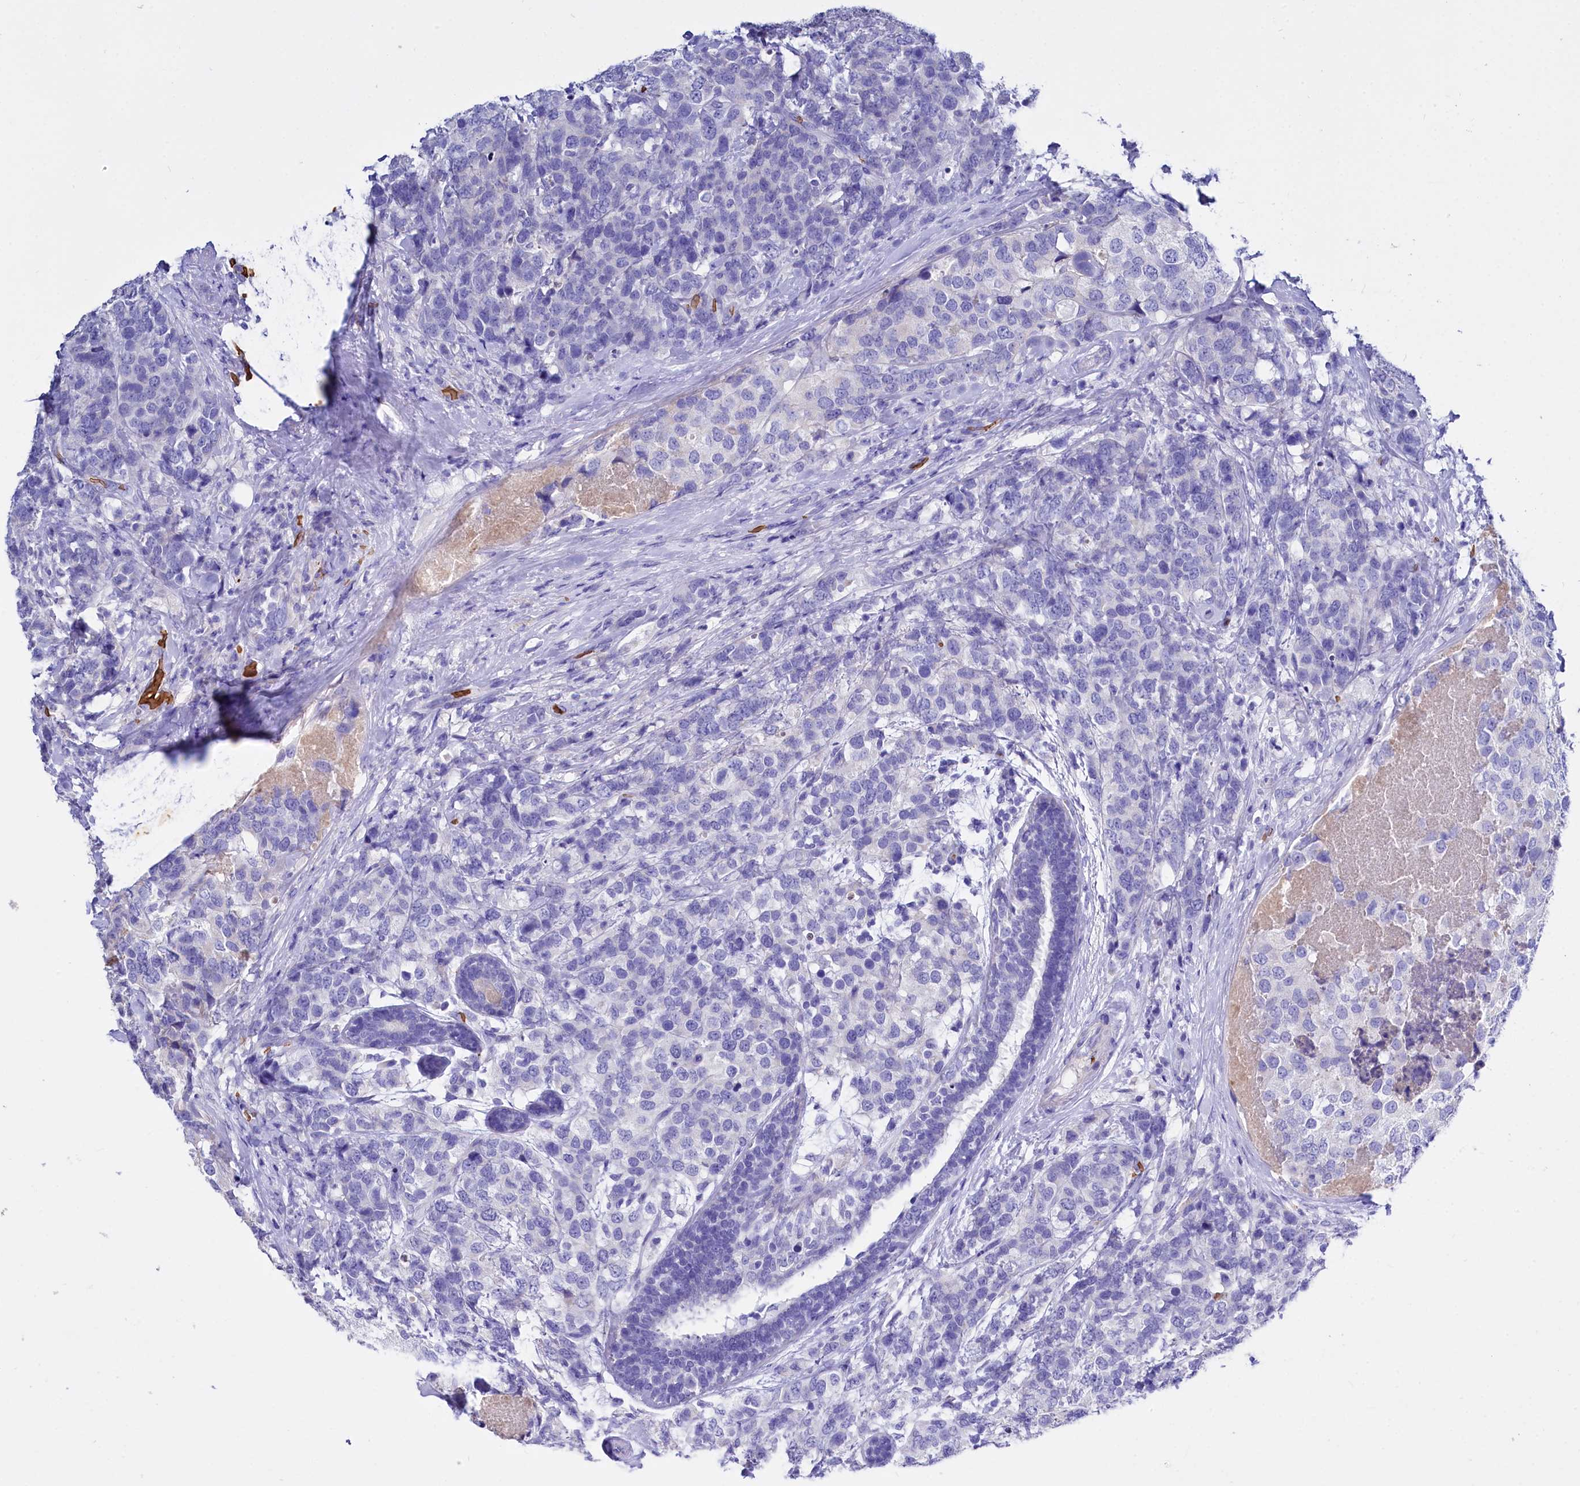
{"staining": {"intensity": "negative", "quantity": "none", "location": "none"}, "tissue": "breast cancer", "cell_type": "Tumor cells", "image_type": "cancer", "snomed": [{"axis": "morphology", "description": "Lobular carcinoma"}, {"axis": "topography", "description": "Breast"}], "caption": "Breast cancer (lobular carcinoma) was stained to show a protein in brown. There is no significant expression in tumor cells.", "gene": "RPUSD3", "patient": {"sex": "female", "age": 59}}